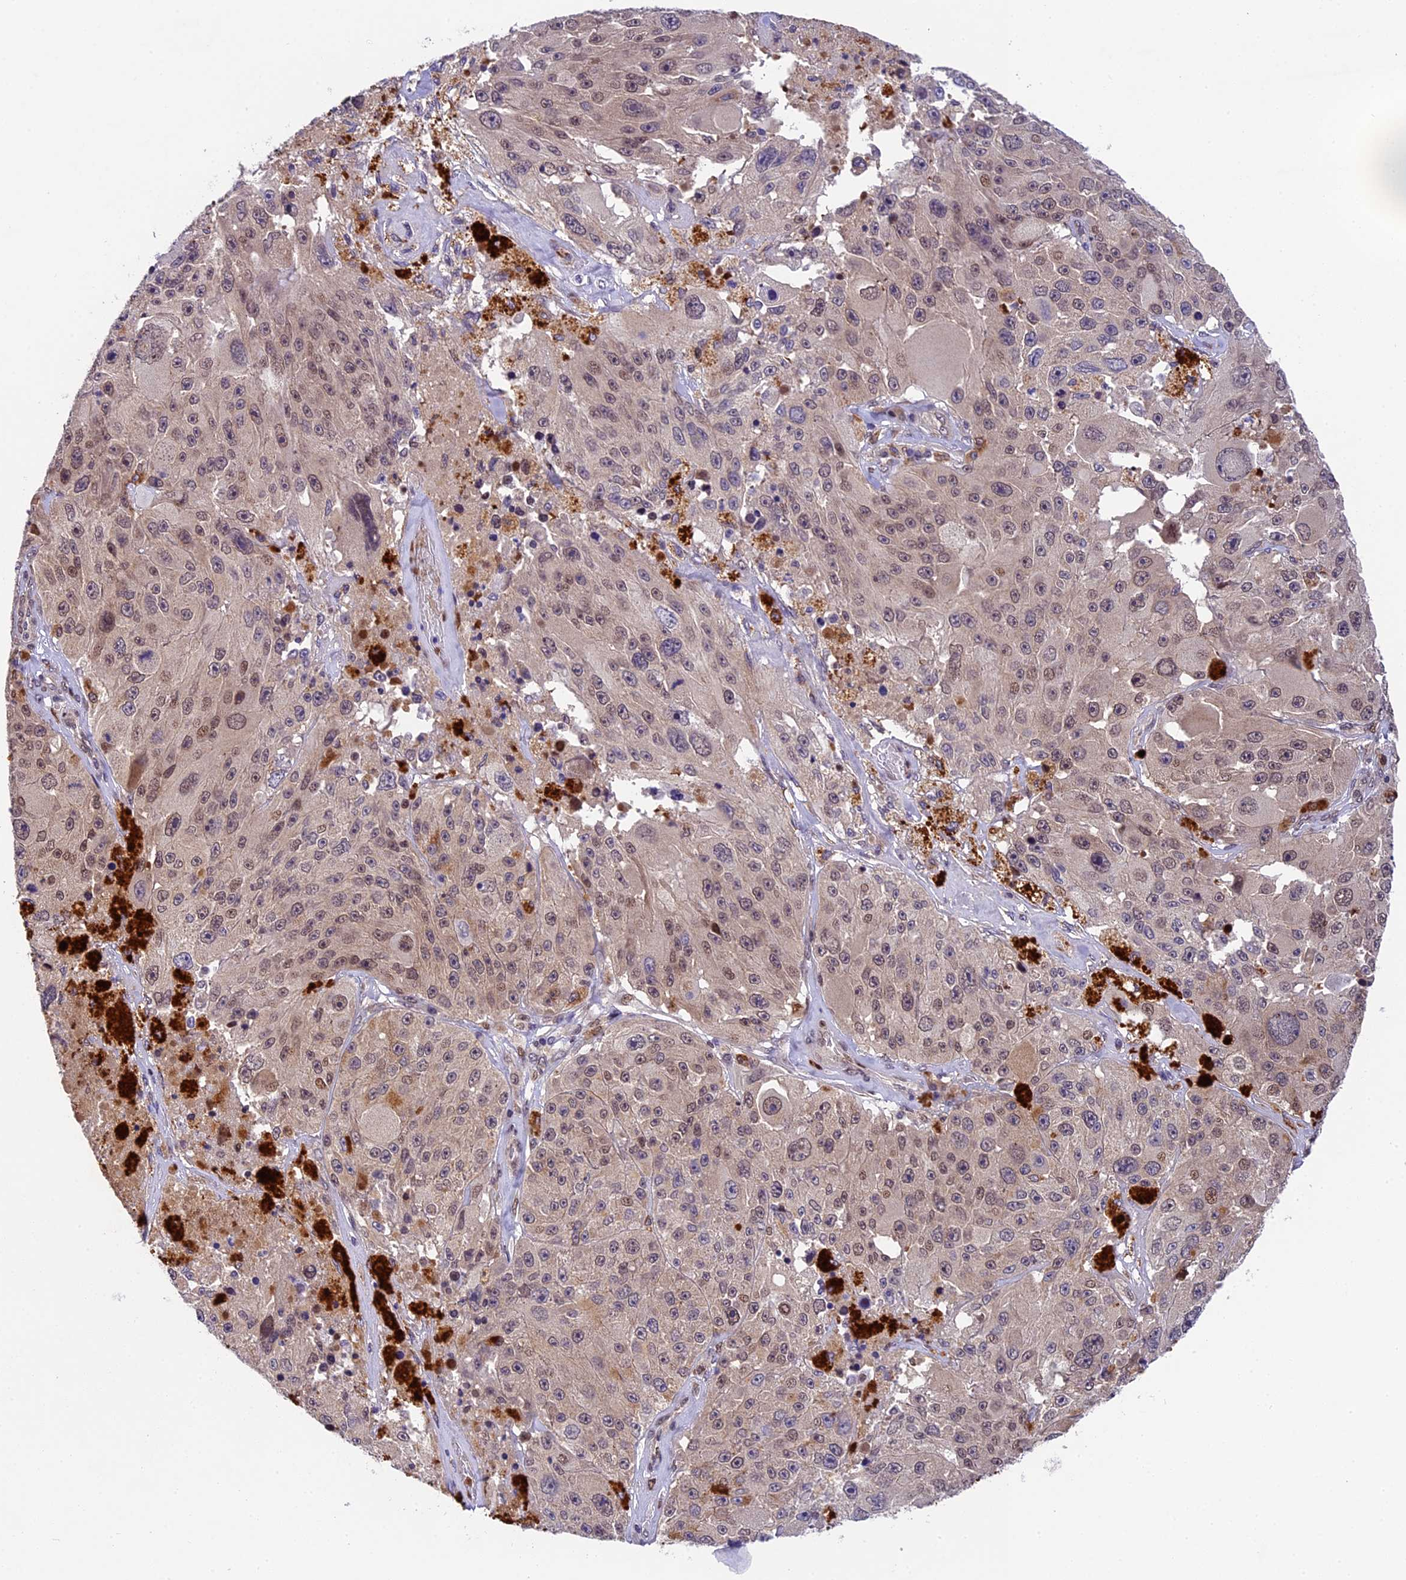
{"staining": {"intensity": "weak", "quantity": "25%-75%", "location": "cytoplasmic/membranous,nuclear"}, "tissue": "melanoma", "cell_type": "Tumor cells", "image_type": "cancer", "snomed": [{"axis": "morphology", "description": "Malignant melanoma, Metastatic site"}, {"axis": "topography", "description": "Lymph node"}], "caption": "Immunohistochemical staining of melanoma shows weak cytoplasmic/membranous and nuclear protein expression in about 25%-75% of tumor cells. (DAB (3,3'-diaminobenzidine) IHC, brown staining for protein, blue staining for nuclei).", "gene": "CCSER1", "patient": {"sex": "male", "age": 62}}